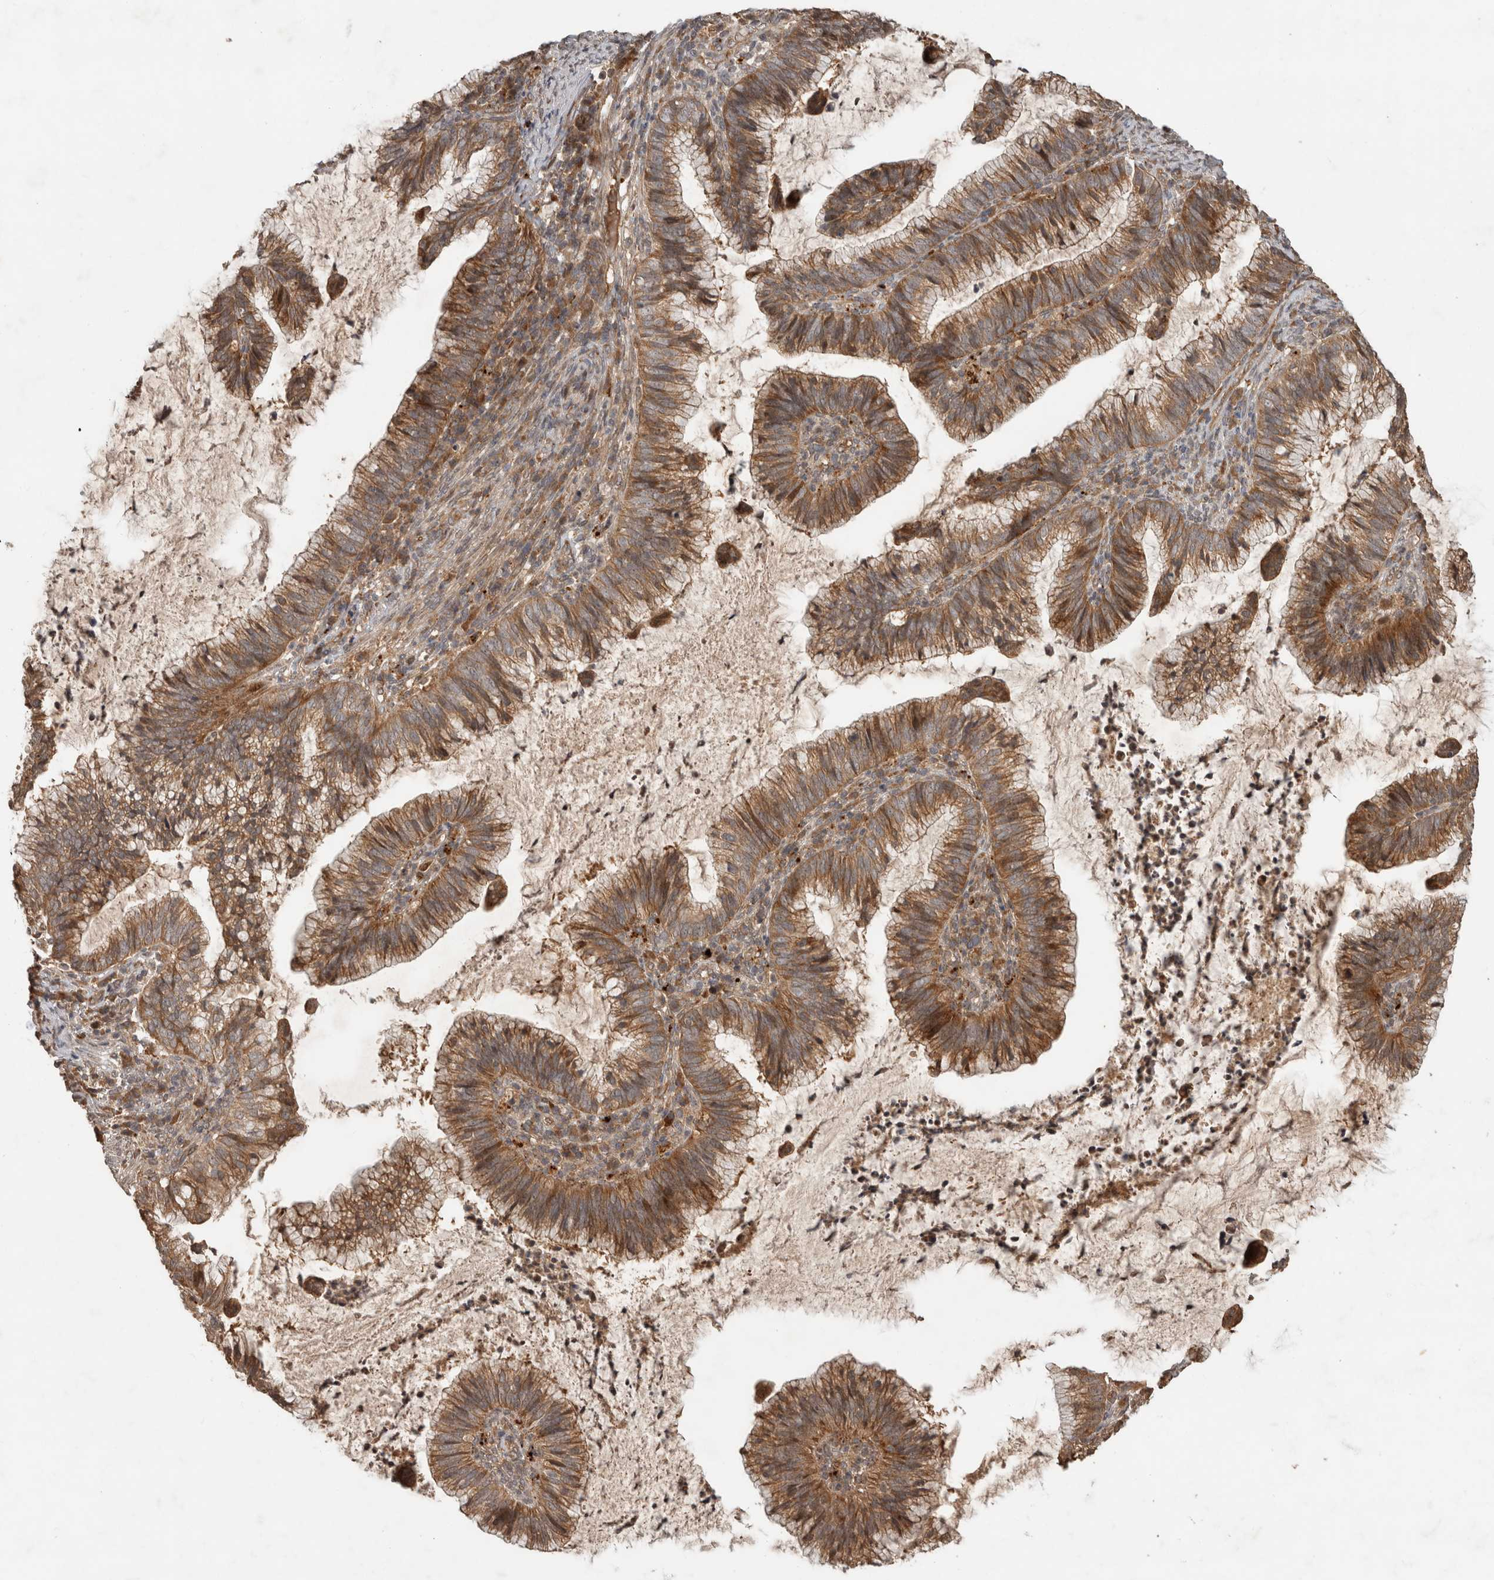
{"staining": {"intensity": "moderate", "quantity": ">75%", "location": "cytoplasmic/membranous"}, "tissue": "cervical cancer", "cell_type": "Tumor cells", "image_type": "cancer", "snomed": [{"axis": "morphology", "description": "Adenocarcinoma, NOS"}, {"axis": "topography", "description": "Cervix"}], "caption": "Immunohistochemistry (IHC) micrograph of neoplastic tissue: human cervical cancer (adenocarcinoma) stained using immunohistochemistry displays medium levels of moderate protein expression localized specifically in the cytoplasmic/membranous of tumor cells, appearing as a cytoplasmic/membranous brown color.", "gene": "PITPNC1", "patient": {"sex": "female", "age": 36}}